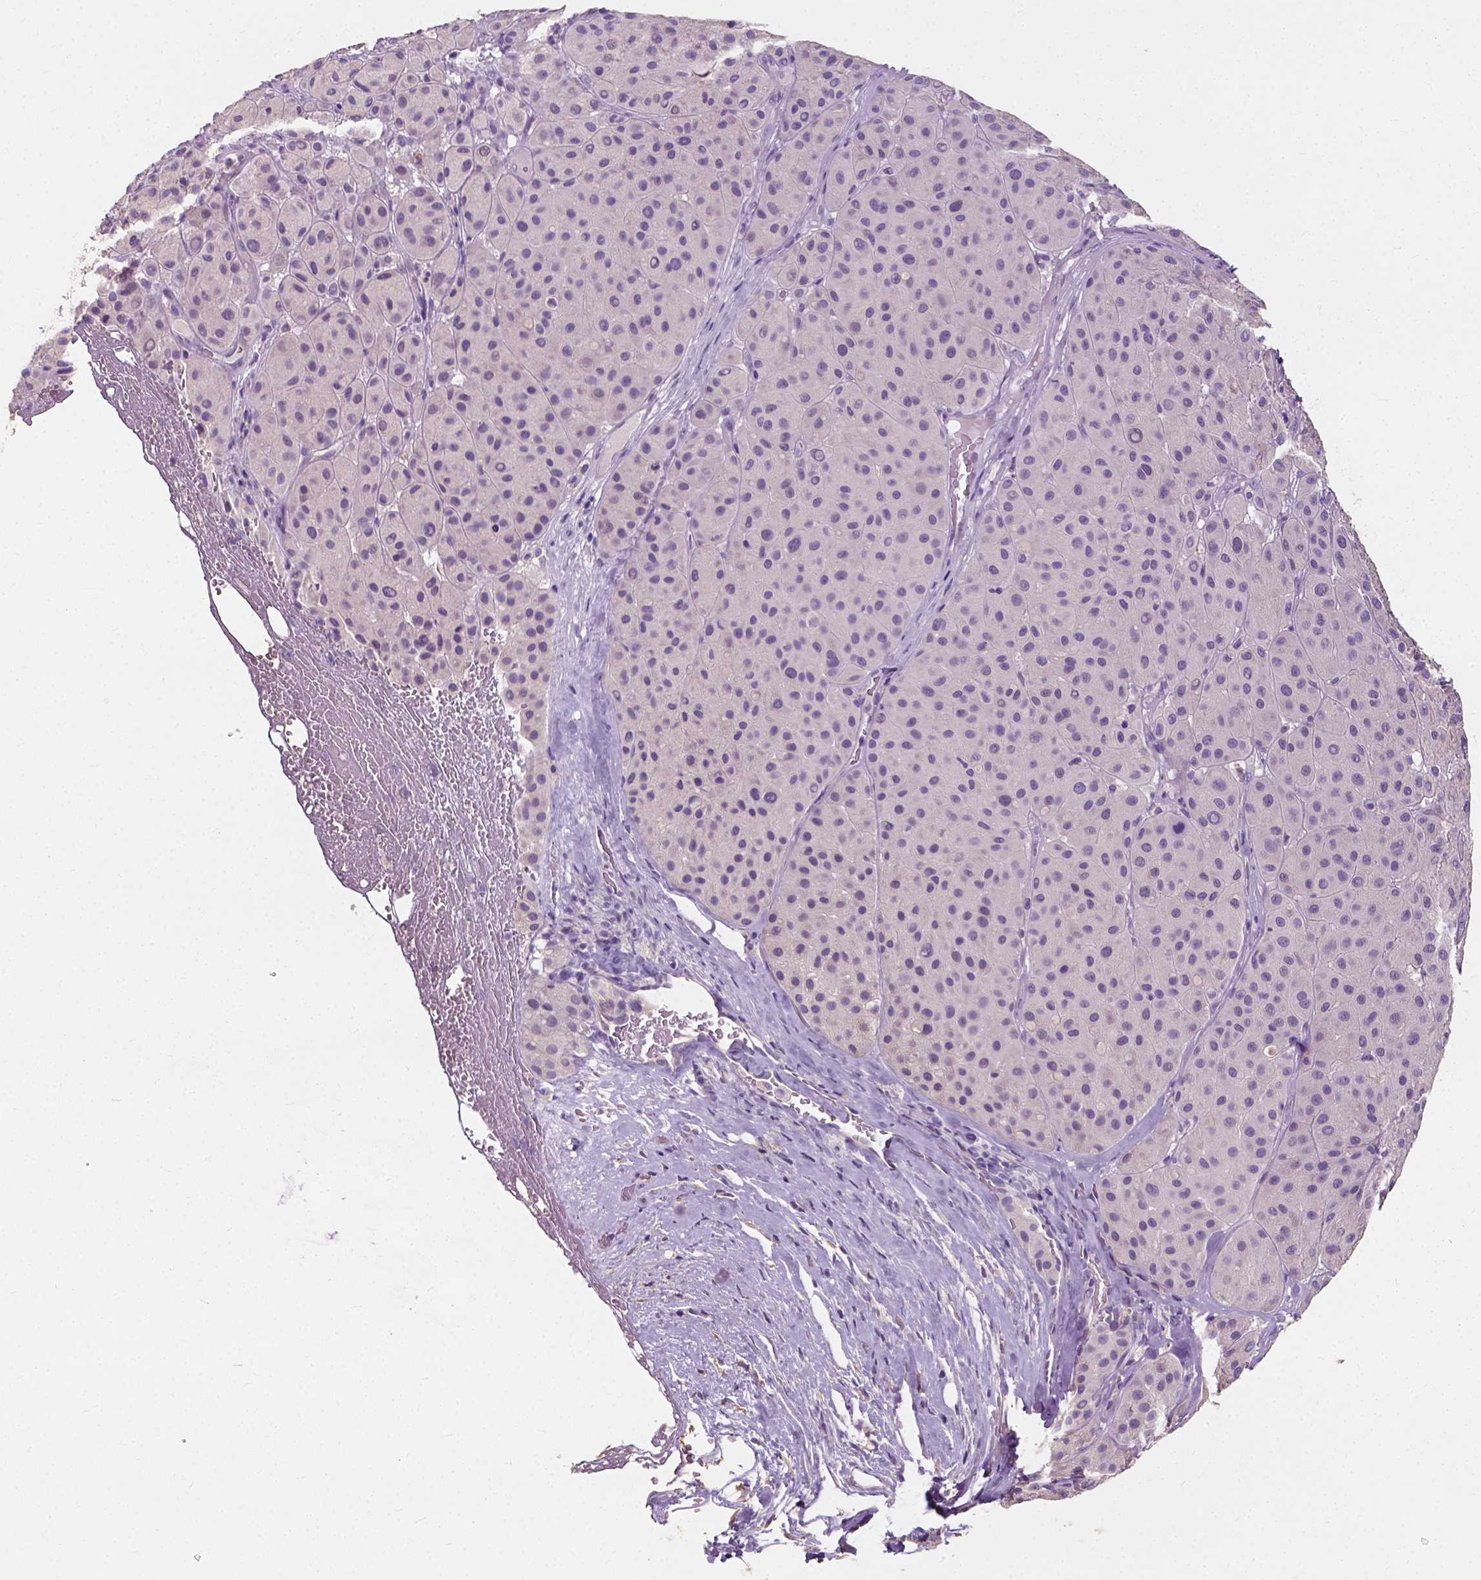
{"staining": {"intensity": "negative", "quantity": "none", "location": "none"}, "tissue": "melanoma", "cell_type": "Tumor cells", "image_type": "cancer", "snomed": [{"axis": "morphology", "description": "Malignant melanoma, Metastatic site"}, {"axis": "topography", "description": "Smooth muscle"}], "caption": "There is no significant expression in tumor cells of malignant melanoma (metastatic site). The staining is performed using DAB brown chromogen with nuclei counter-stained in using hematoxylin.", "gene": "DHCR24", "patient": {"sex": "male", "age": 41}}